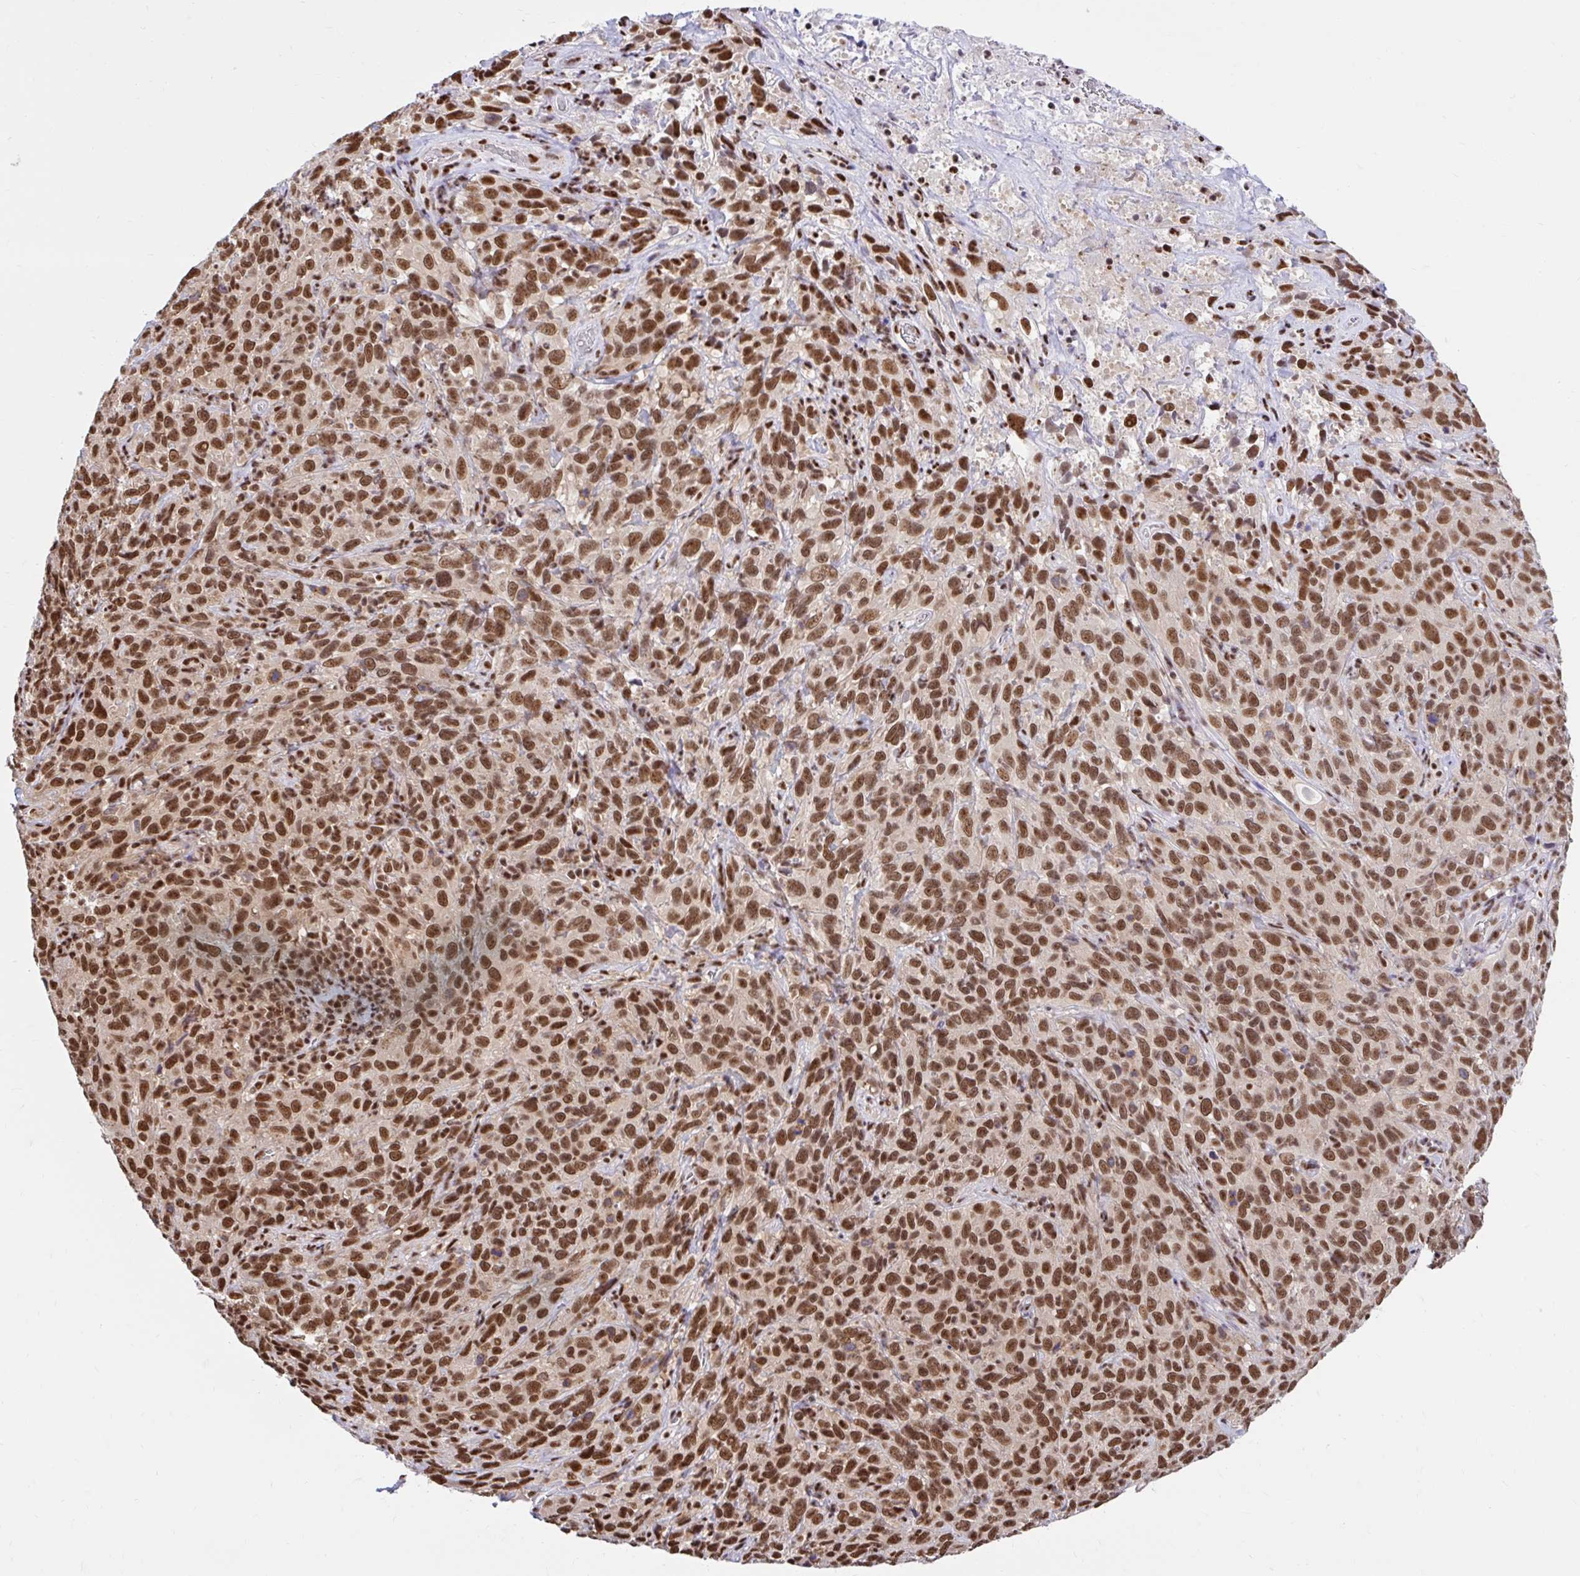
{"staining": {"intensity": "strong", "quantity": ">75%", "location": "nuclear"}, "tissue": "cervical cancer", "cell_type": "Tumor cells", "image_type": "cancer", "snomed": [{"axis": "morphology", "description": "Squamous cell carcinoma, NOS"}, {"axis": "topography", "description": "Cervix"}], "caption": "A brown stain highlights strong nuclear staining of a protein in cervical cancer tumor cells. Nuclei are stained in blue.", "gene": "ABCA9", "patient": {"sex": "female", "age": 51}}